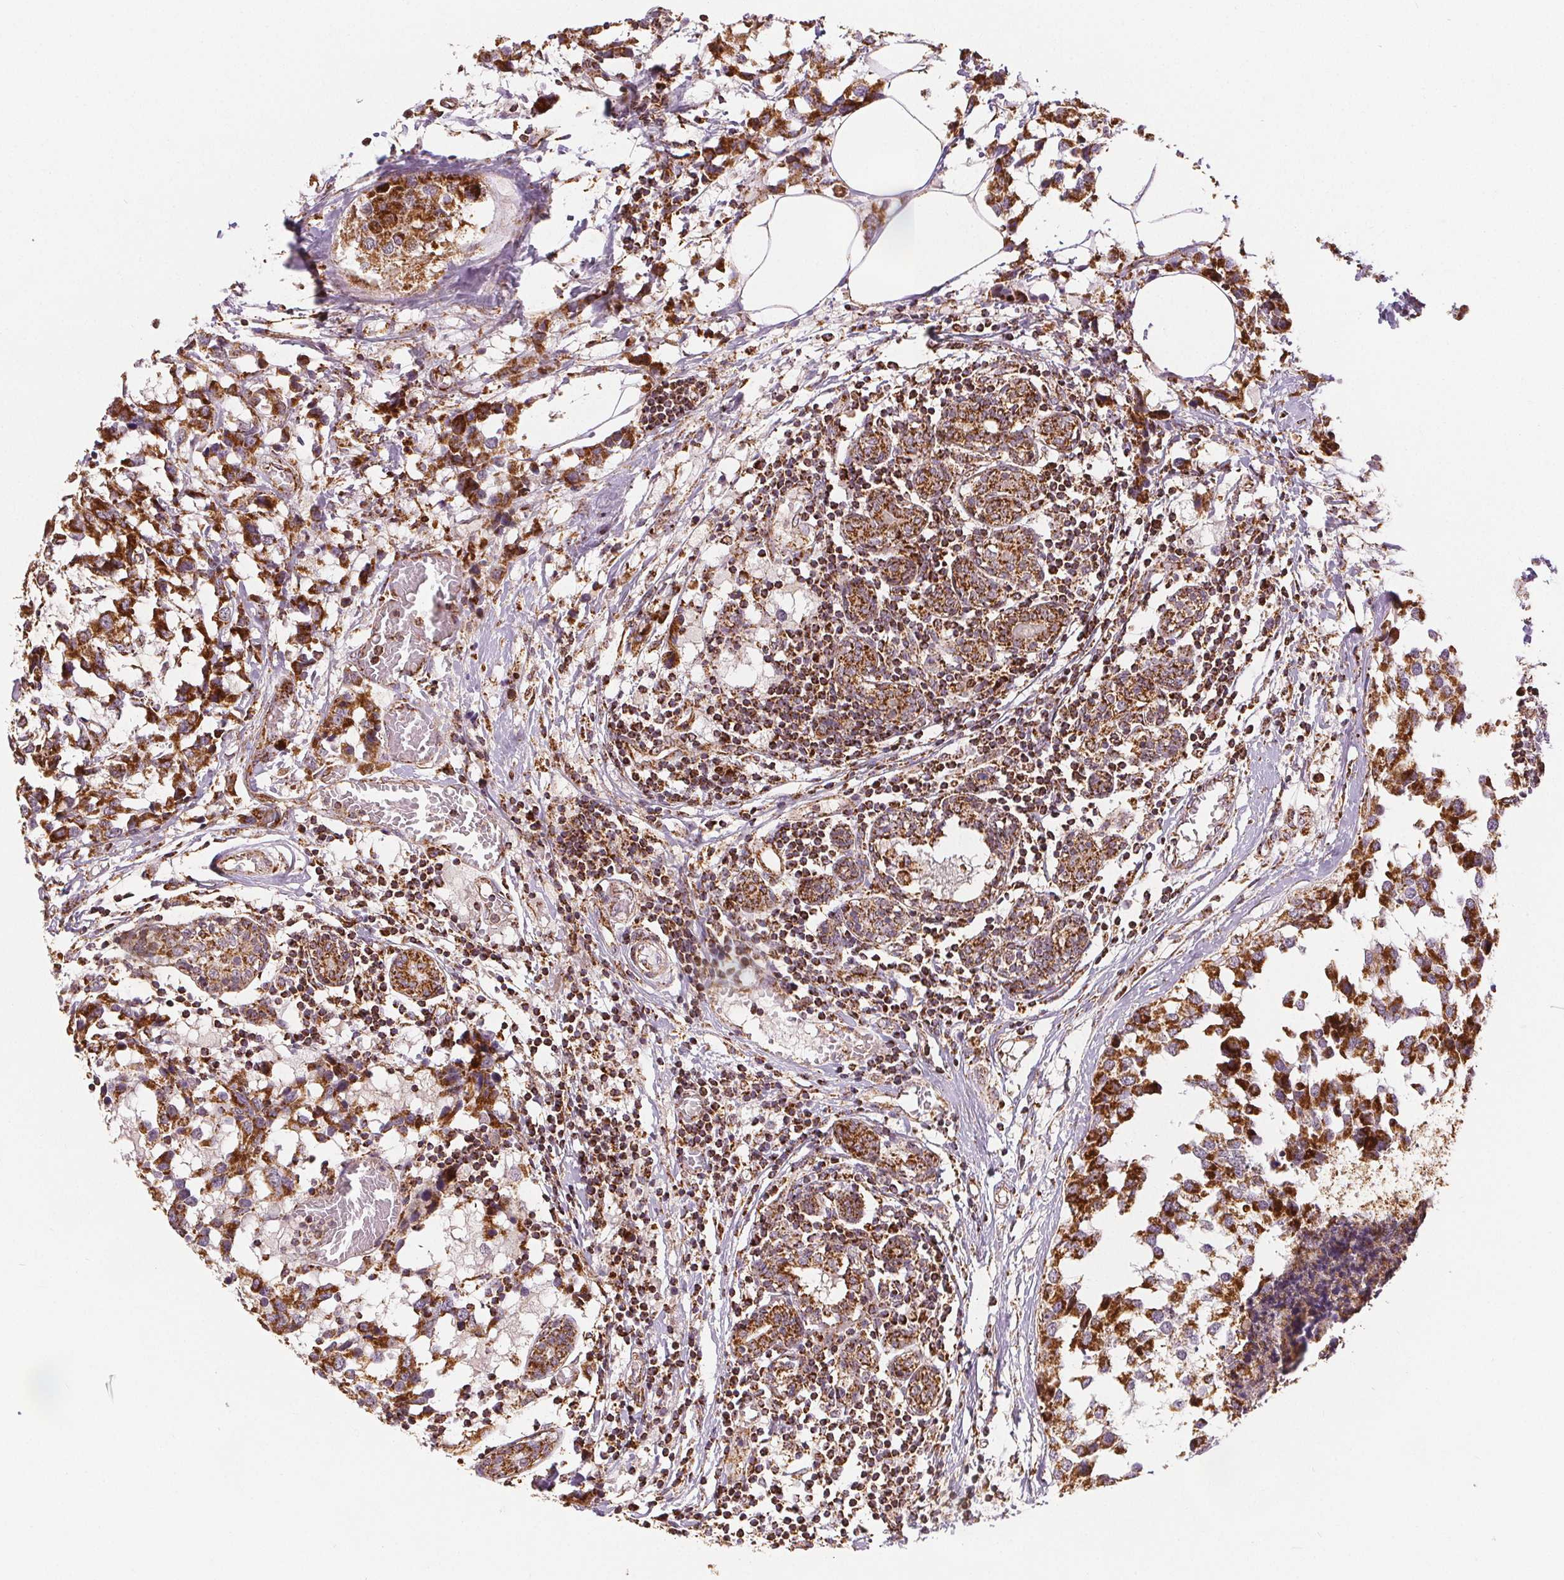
{"staining": {"intensity": "strong", "quantity": ">75%", "location": "cytoplasmic/membranous"}, "tissue": "breast cancer", "cell_type": "Tumor cells", "image_type": "cancer", "snomed": [{"axis": "morphology", "description": "Lobular carcinoma"}, {"axis": "topography", "description": "Breast"}], "caption": "A photomicrograph of human breast cancer (lobular carcinoma) stained for a protein exhibits strong cytoplasmic/membranous brown staining in tumor cells.", "gene": "SDHB", "patient": {"sex": "female", "age": 59}}